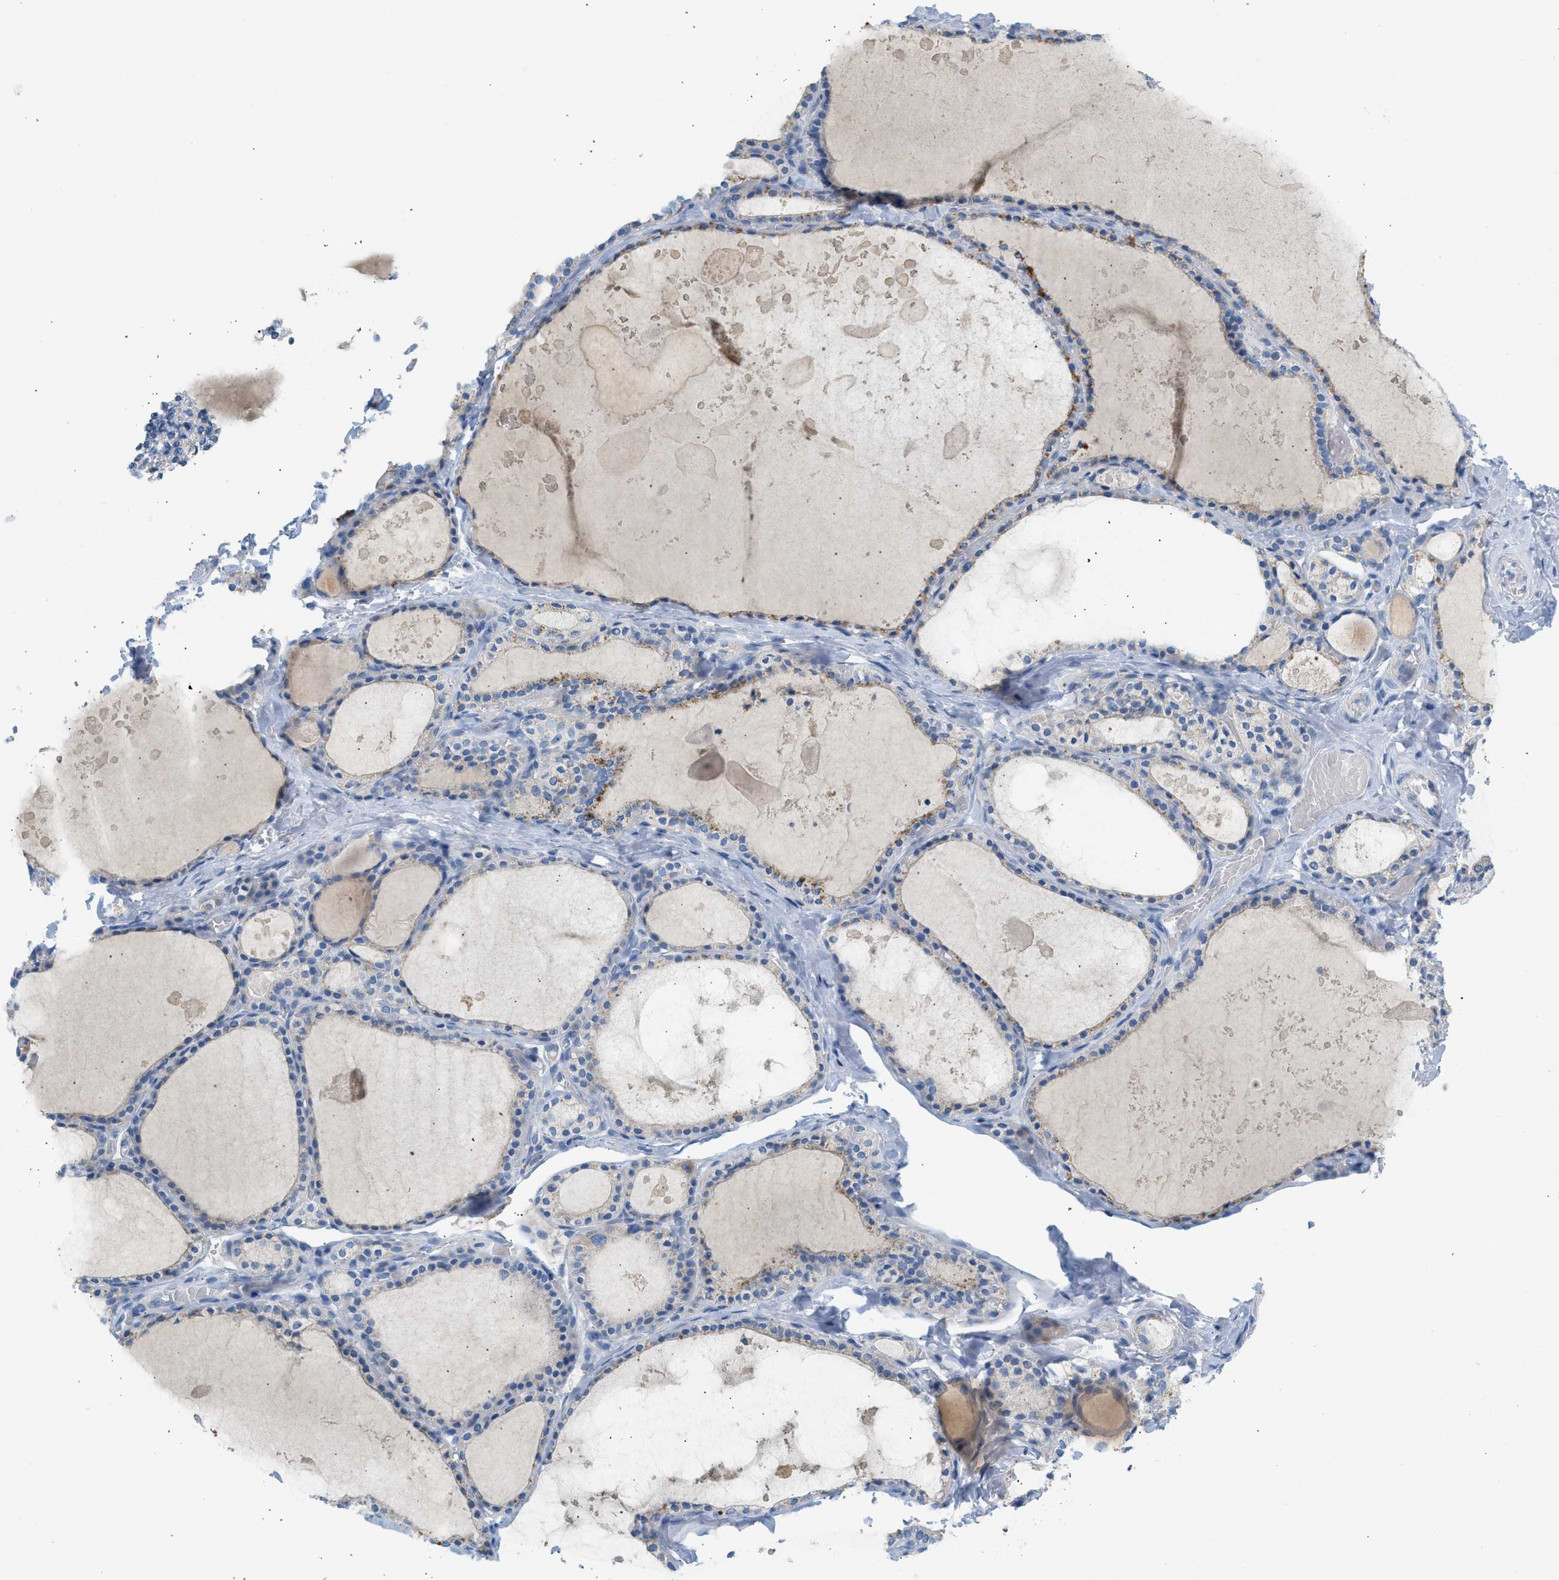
{"staining": {"intensity": "moderate", "quantity": "<25%", "location": "cytoplasmic/membranous"}, "tissue": "thyroid gland", "cell_type": "Glandular cells", "image_type": "normal", "snomed": [{"axis": "morphology", "description": "Normal tissue, NOS"}, {"axis": "topography", "description": "Thyroid gland"}], "caption": "An immunohistochemistry histopathology image of benign tissue is shown. Protein staining in brown shows moderate cytoplasmic/membranous positivity in thyroid gland within glandular cells. (Stains: DAB in brown, nuclei in blue, Microscopy: brightfield microscopy at high magnification).", "gene": "NDUFS8", "patient": {"sex": "male", "age": 56}}